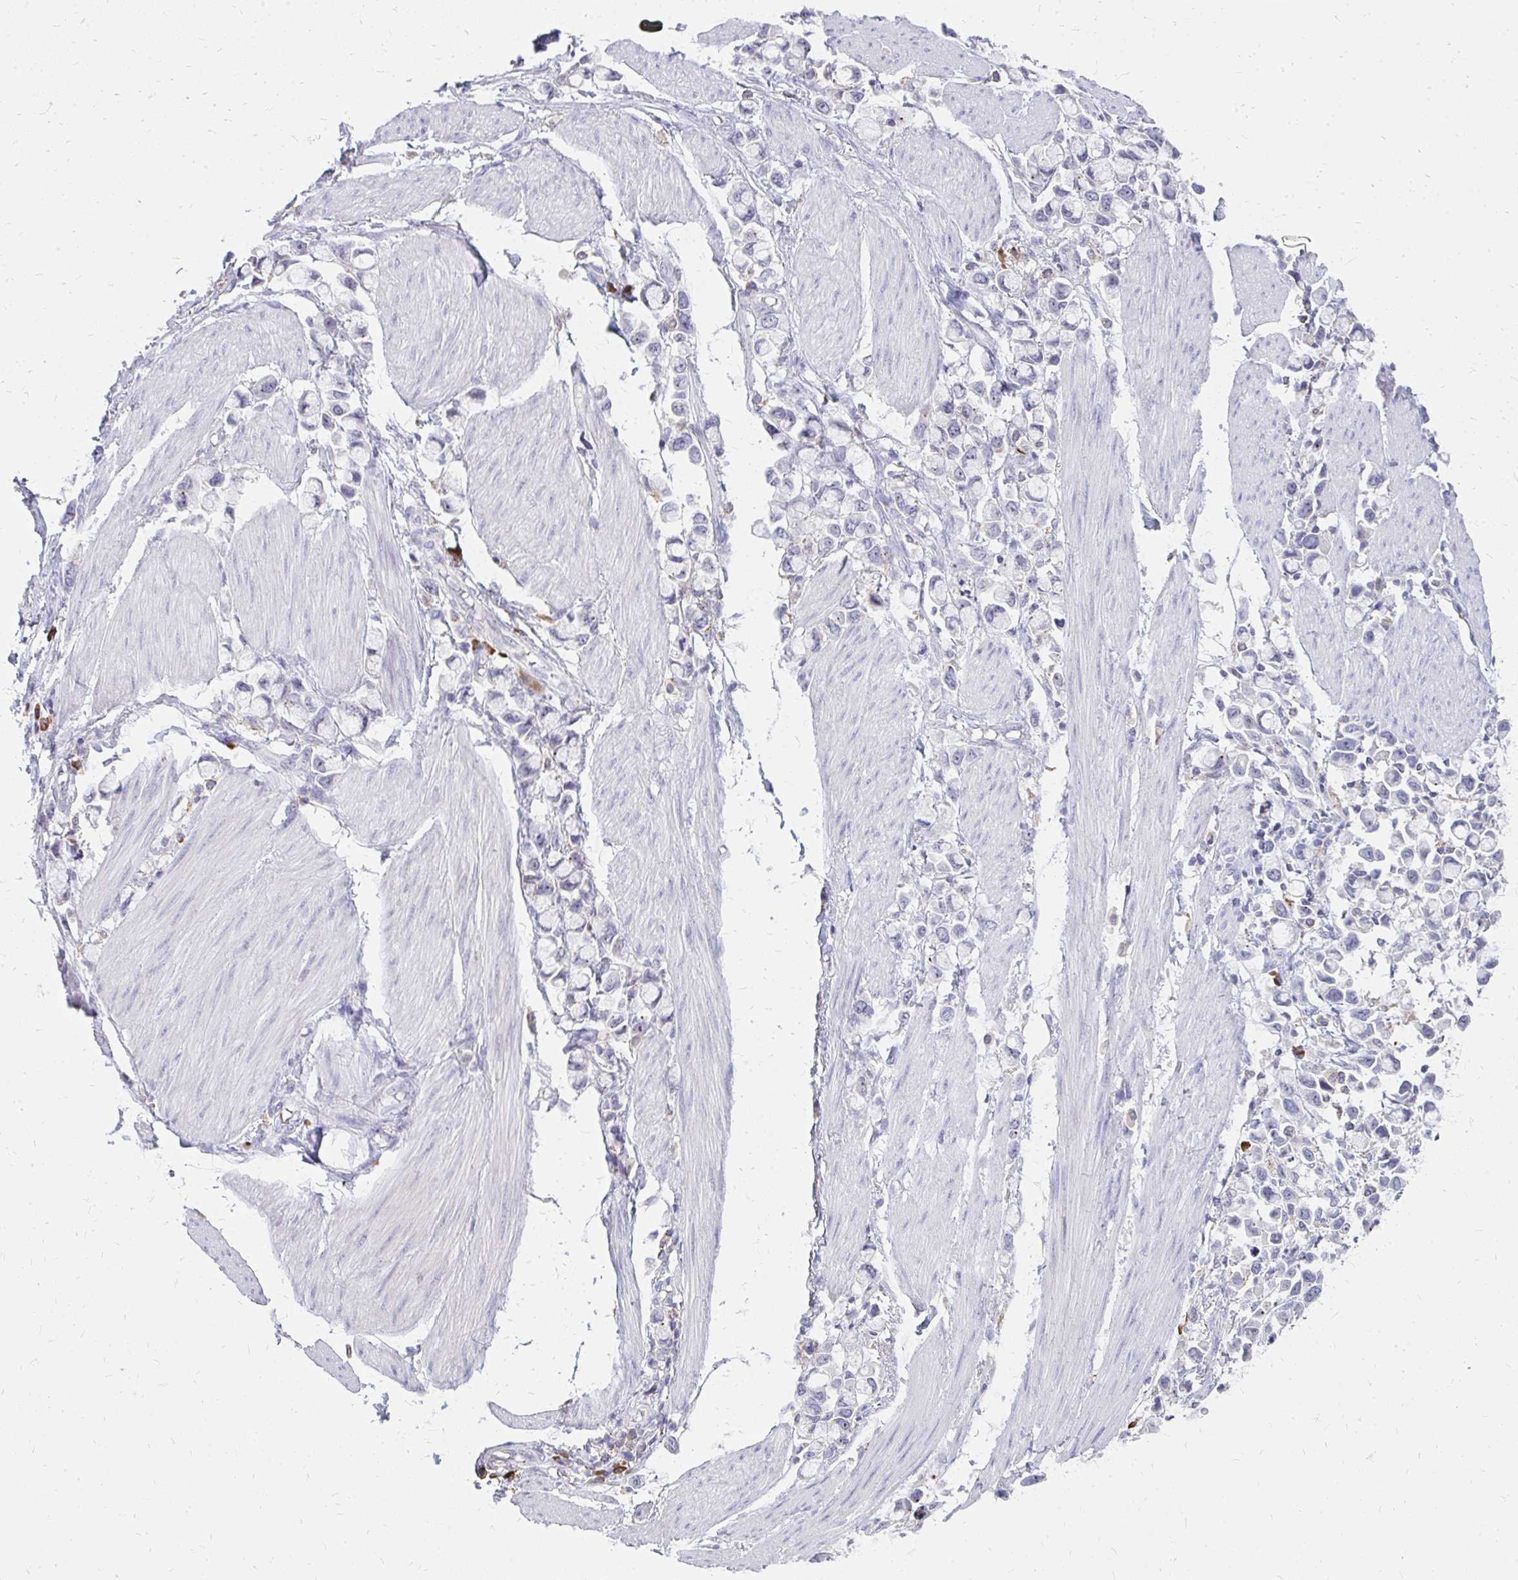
{"staining": {"intensity": "negative", "quantity": "none", "location": "none"}, "tissue": "stomach cancer", "cell_type": "Tumor cells", "image_type": "cancer", "snomed": [{"axis": "morphology", "description": "Adenocarcinoma, NOS"}, {"axis": "topography", "description": "Stomach"}], "caption": "Immunohistochemistry (IHC) of stomach cancer exhibits no positivity in tumor cells.", "gene": "FAM9A", "patient": {"sex": "female", "age": 81}}